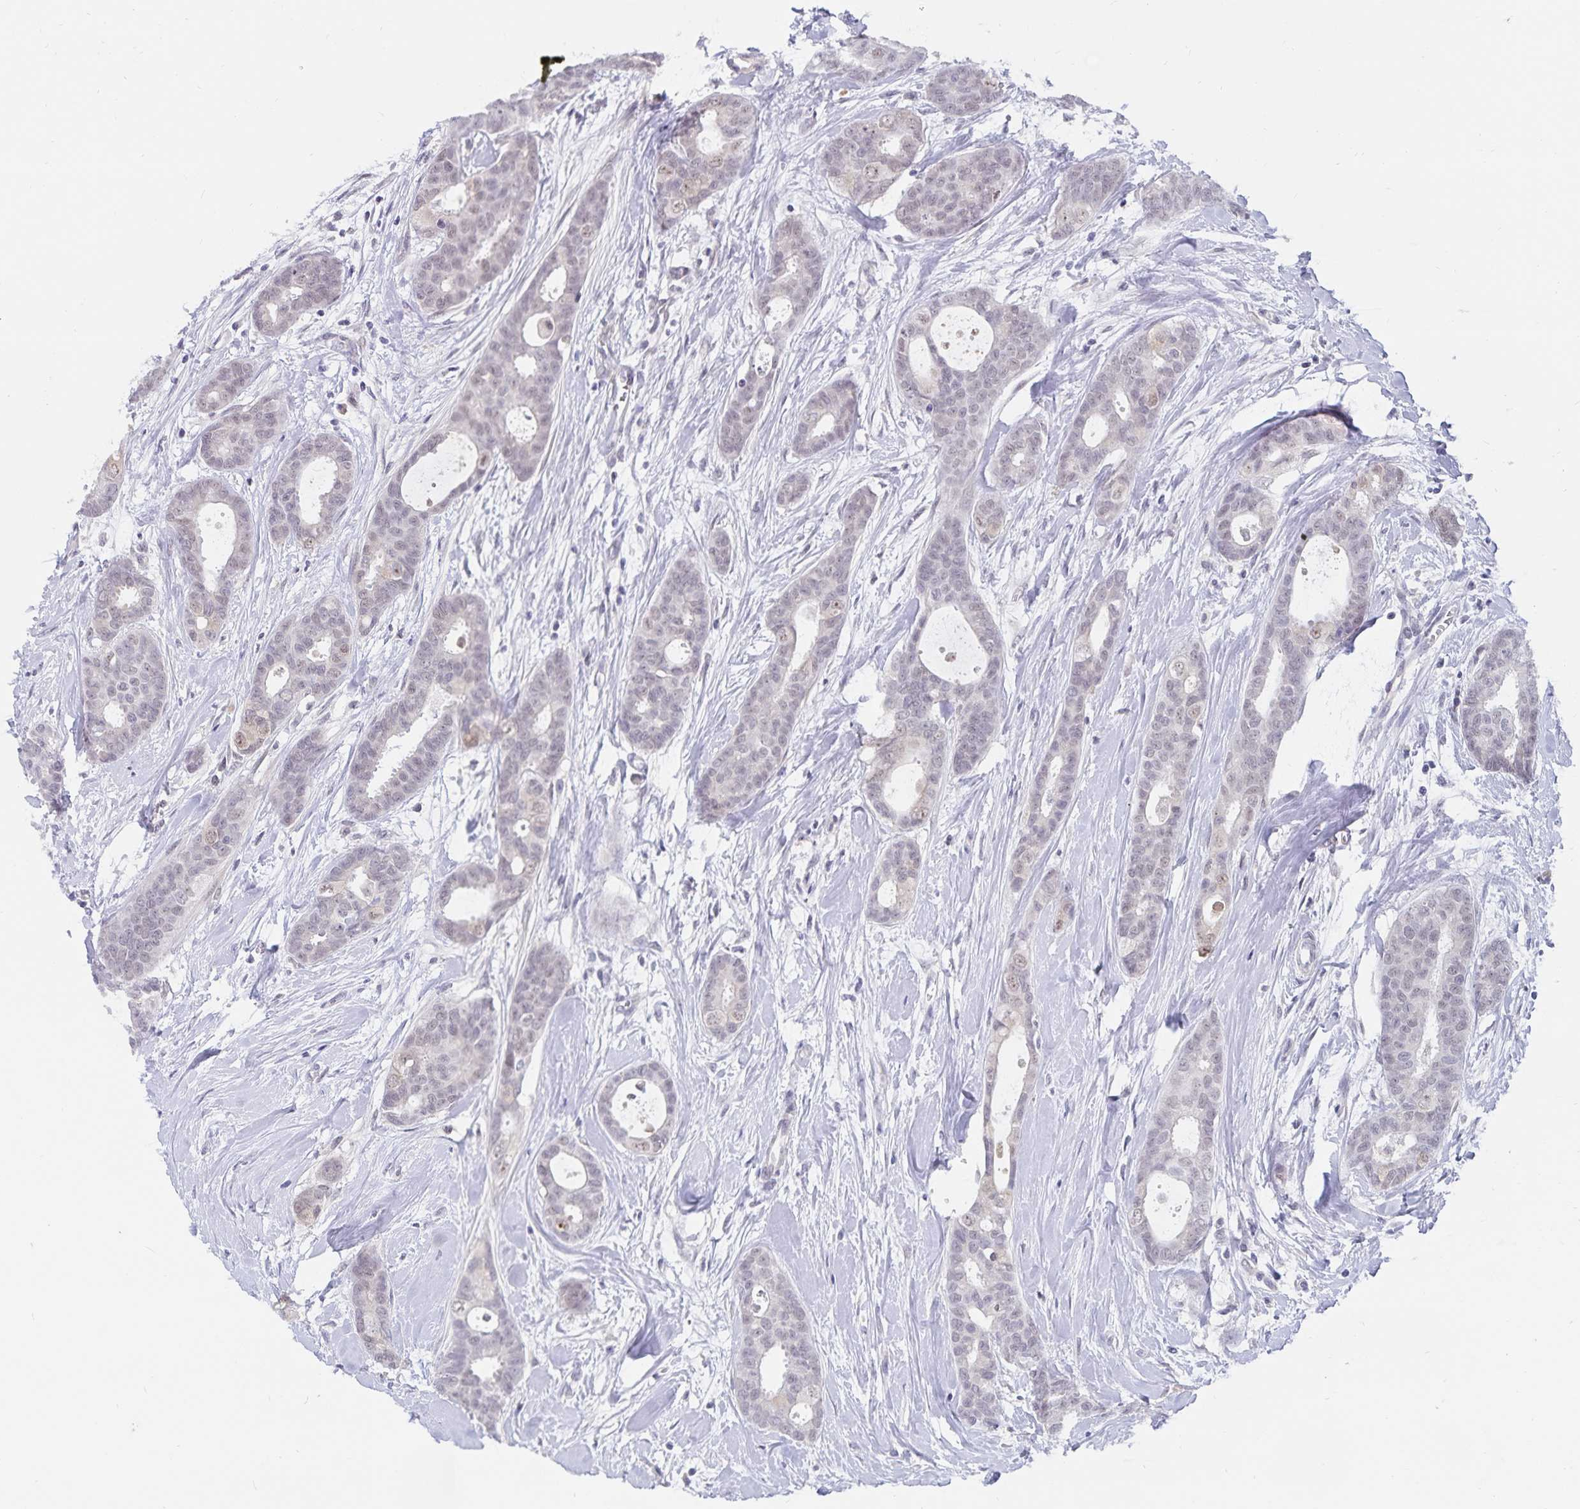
{"staining": {"intensity": "weak", "quantity": "25%-75%", "location": "cytoplasmic/membranous"}, "tissue": "breast cancer", "cell_type": "Tumor cells", "image_type": "cancer", "snomed": [{"axis": "morphology", "description": "Duct carcinoma"}, {"axis": "topography", "description": "Breast"}], "caption": "The photomicrograph shows immunohistochemical staining of breast intraductal carcinoma. There is weak cytoplasmic/membranous staining is present in about 25%-75% of tumor cells. (Brightfield microscopy of DAB IHC at high magnification).", "gene": "ATP2A2", "patient": {"sex": "female", "age": 45}}